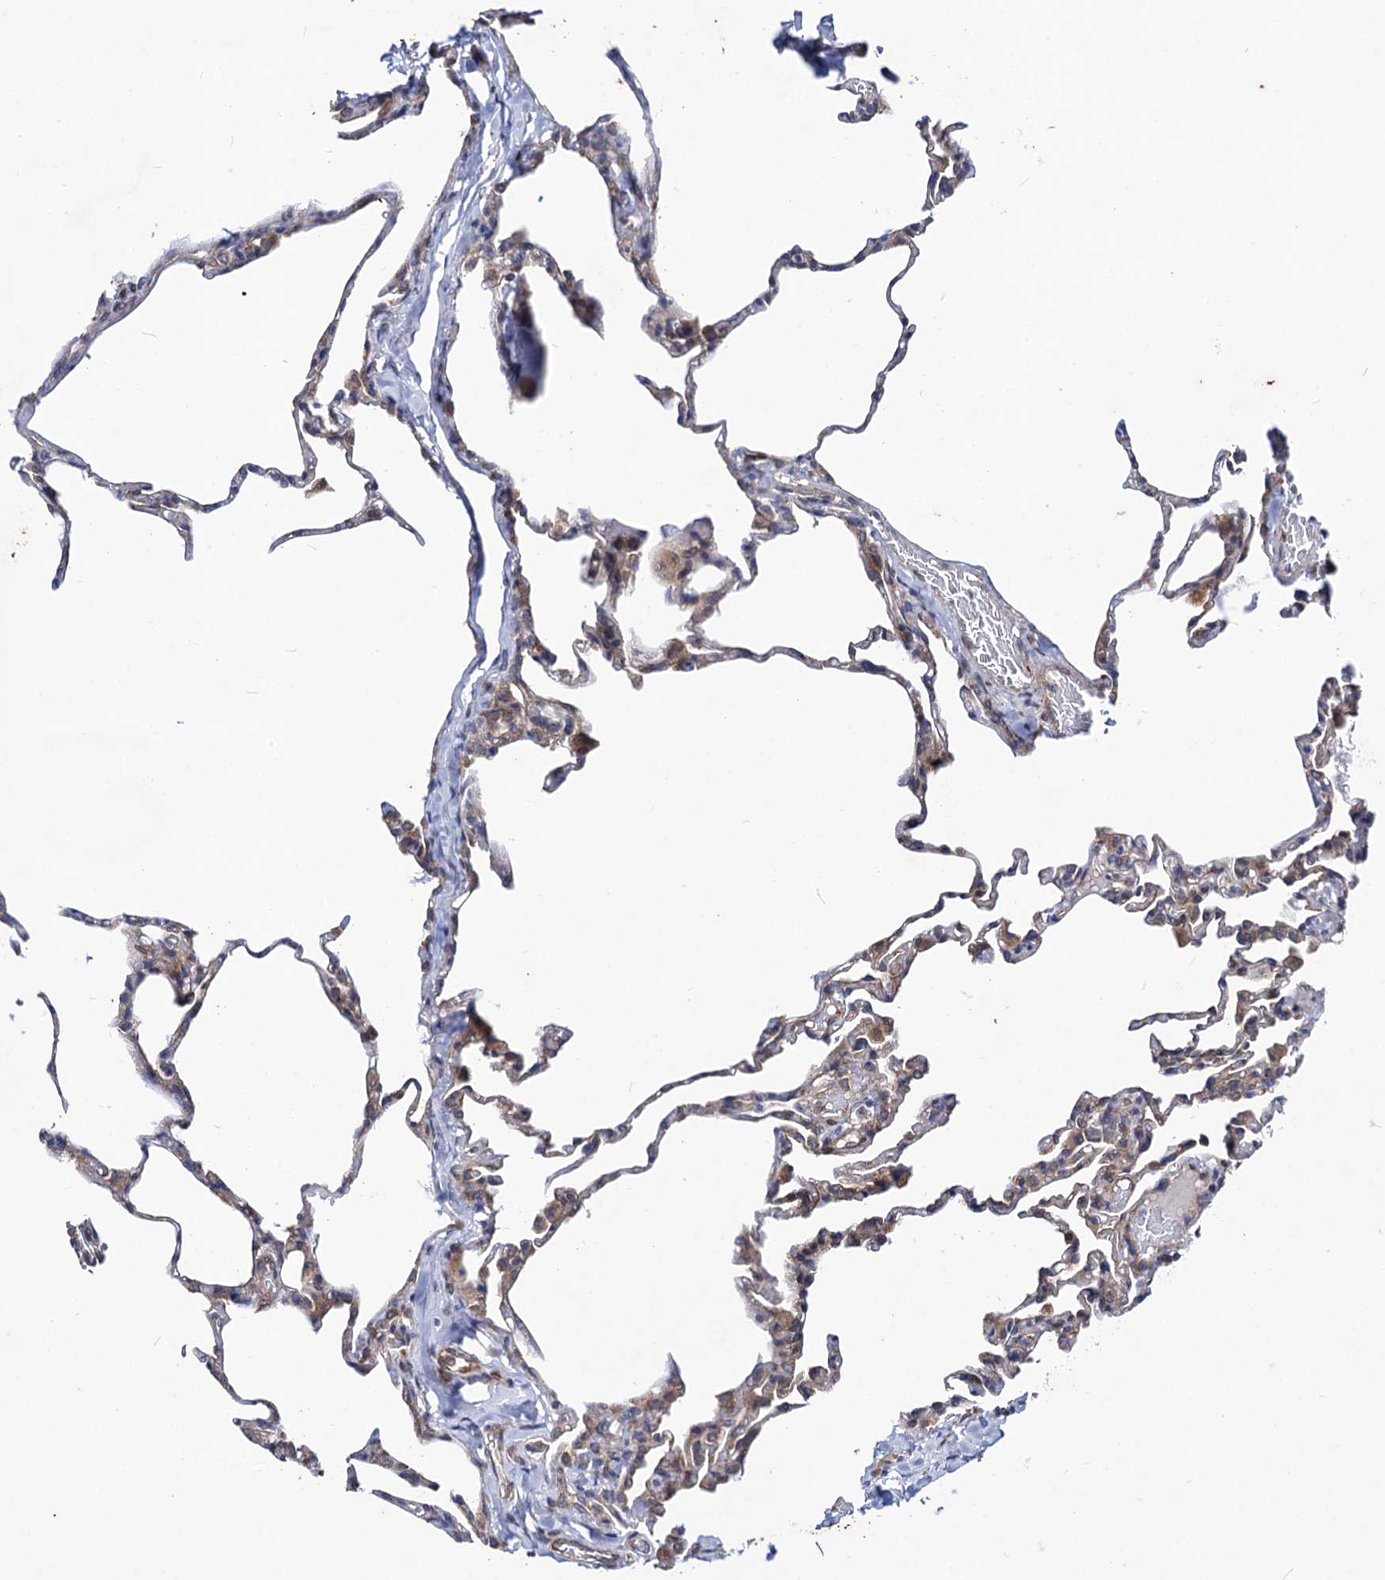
{"staining": {"intensity": "weak", "quantity": "25%-75%", "location": "cytoplasmic/membranous"}, "tissue": "lung", "cell_type": "Alveolar cells", "image_type": "normal", "snomed": [{"axis": "morphology", "description": "Normal tissue, NOS"}, {"axis": "topography", "description": "Lung"}], "caption": "Approximately 25%-75% of alveolar cells in benign lung display weak cytoplasmic/membranous protein positivity as visualized by brown immunohistochemical staining.", "gene": "DYDC1", "patient": {"sex": "male", "age": 20}}